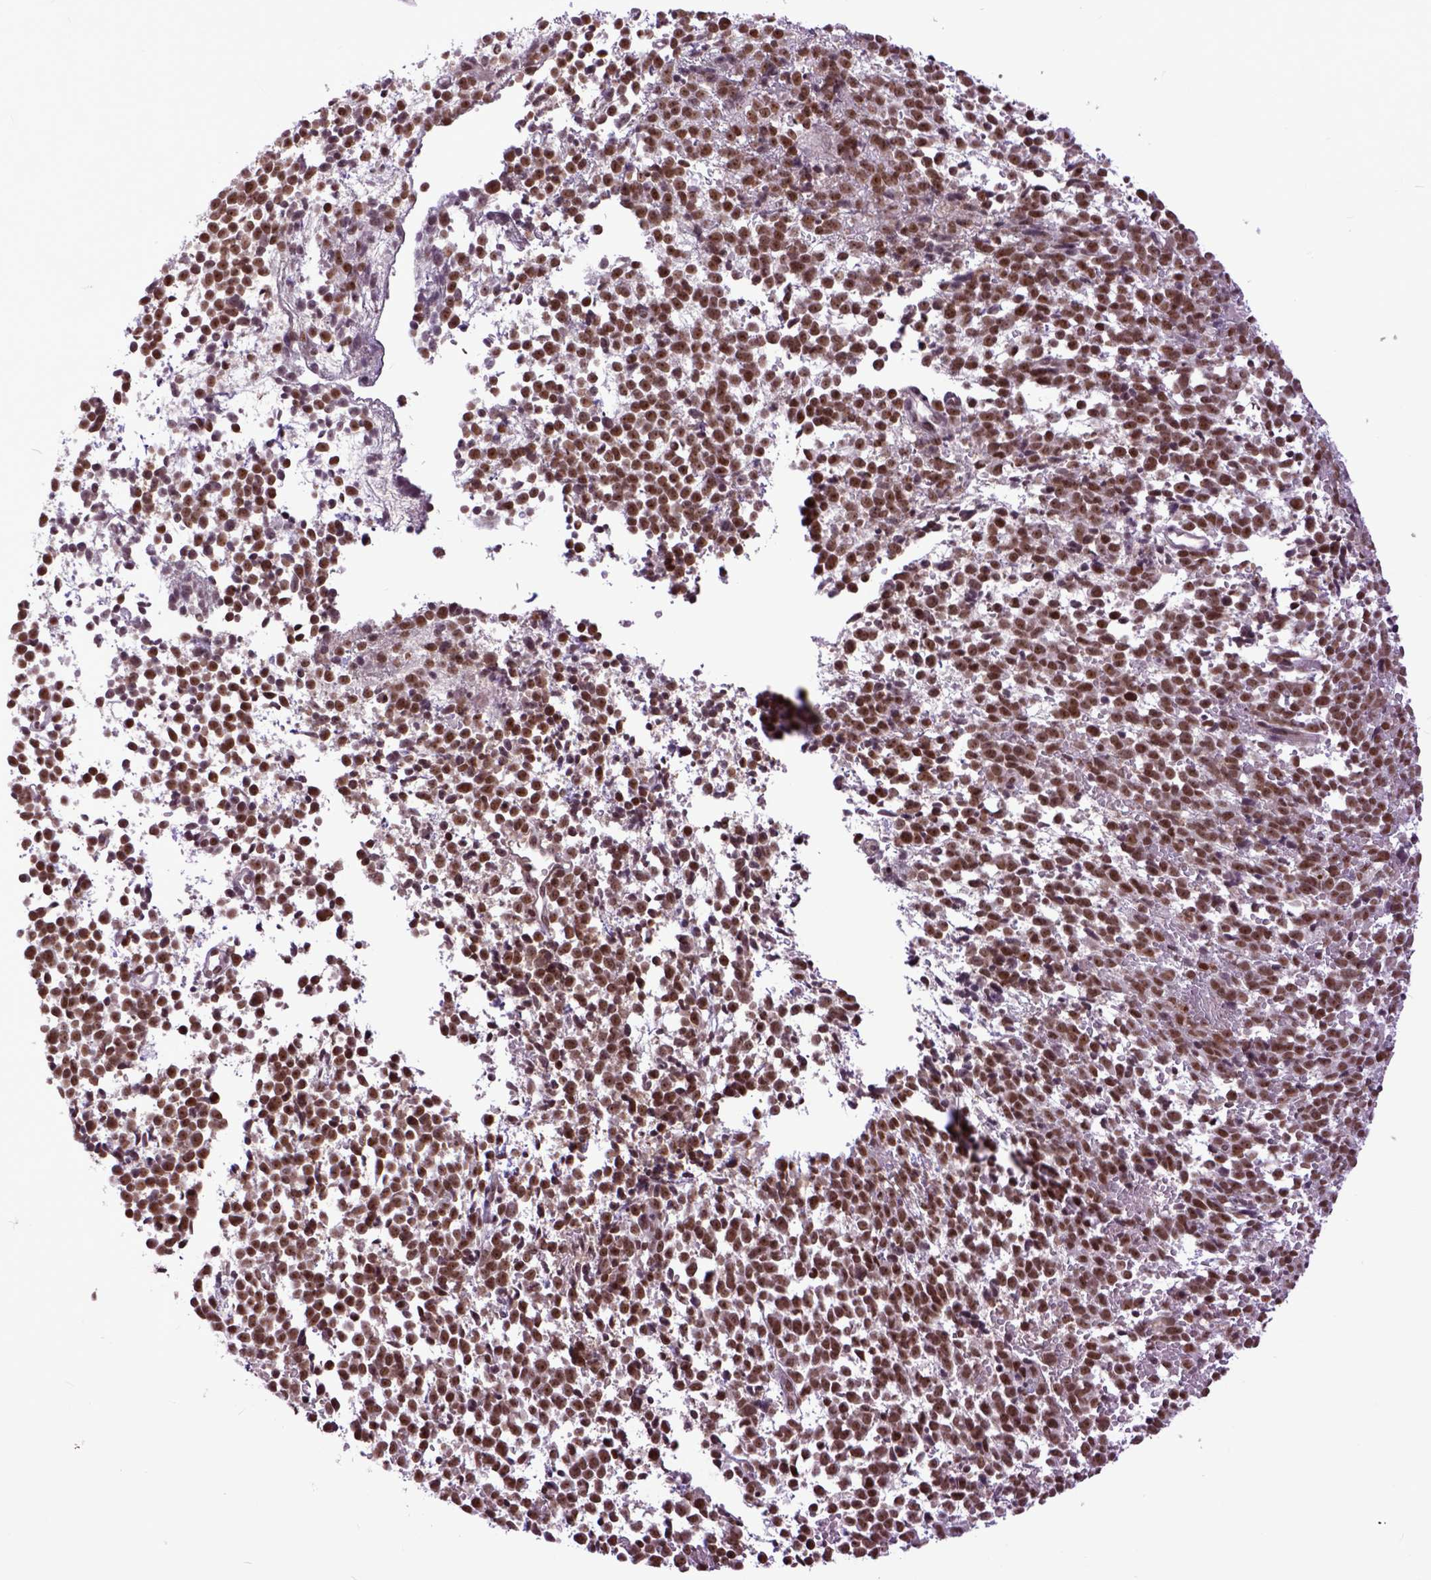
{"staining": {"intensity": "moderate", "quantity": ">75%", "location": "nuclear"}, "tissue": "melanoma", "cell_type": "Tumor cells", "image_type": "cancer", "snomed": [{"axis": "morphology", "description": "Malignant melanoma, NOS"}, {"axis": "topography", "description": "Skin"}], "caption": "A high-resolution image shows IHC staining of malignant melanoma, which exhibits moderate nuclear positivity in approximately >75% of tumor cells.", "gene": "RCC2", "patient": {"sex": "female", "age": 70}}